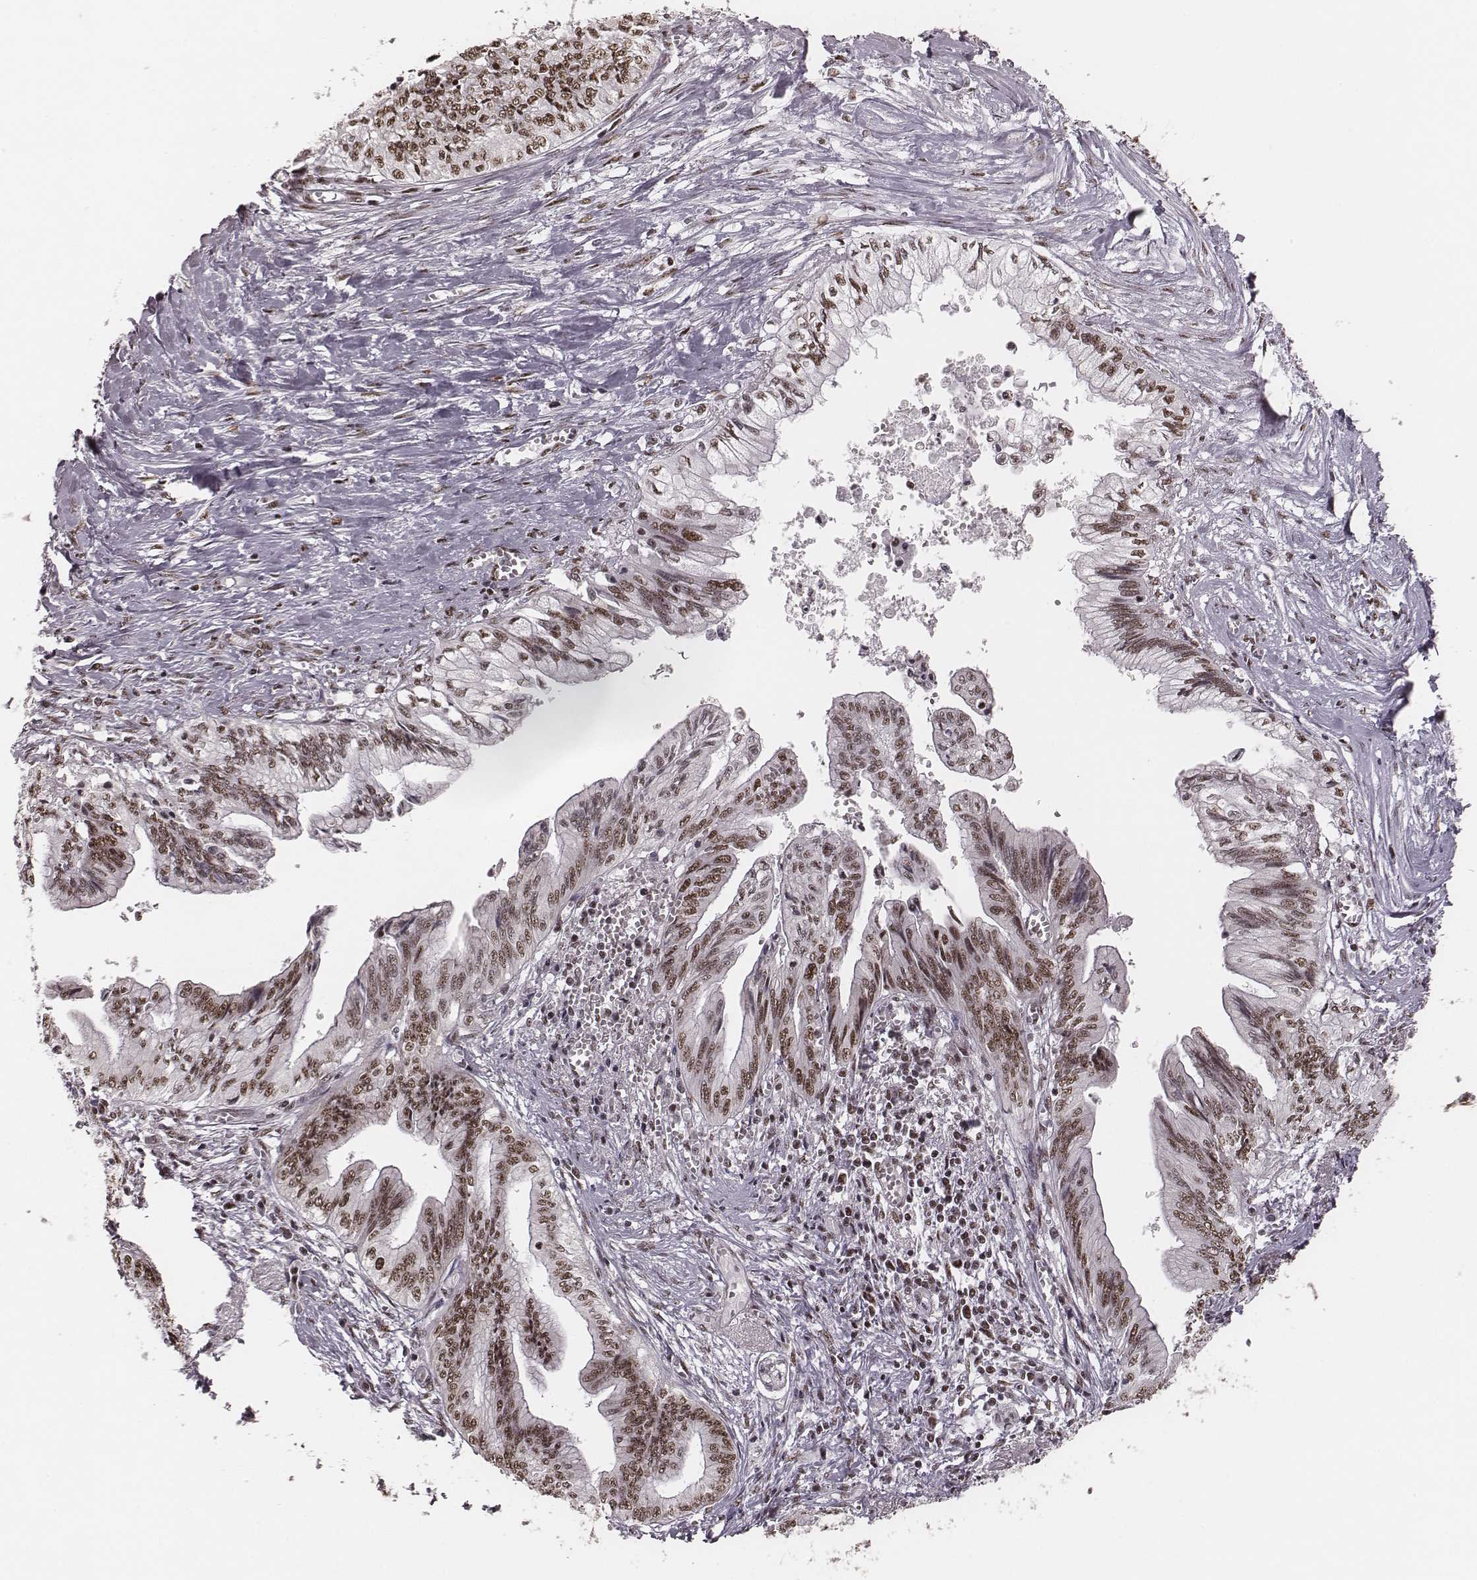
{"staining": {"intensity": "moderate", "quantity": ">75%", "location": "nuclear"}, "tissue": "pancreatic cancer", "cell_type": "Tumor cells", "image_type": "cancer", "snomed": [{"axis": "morphology", "description": "Adenocarcinoma, NOS"}, {"axis": "topography", "description": "Pancreas"}], "caption": "About >75% of tumor cells in pancreatic cancer exhibit moderate nuclear protein expression as visualized by brown immunohistochemical staining.", "gene": "LUC7L", "patient": {"sex": "female", "age": 61}}